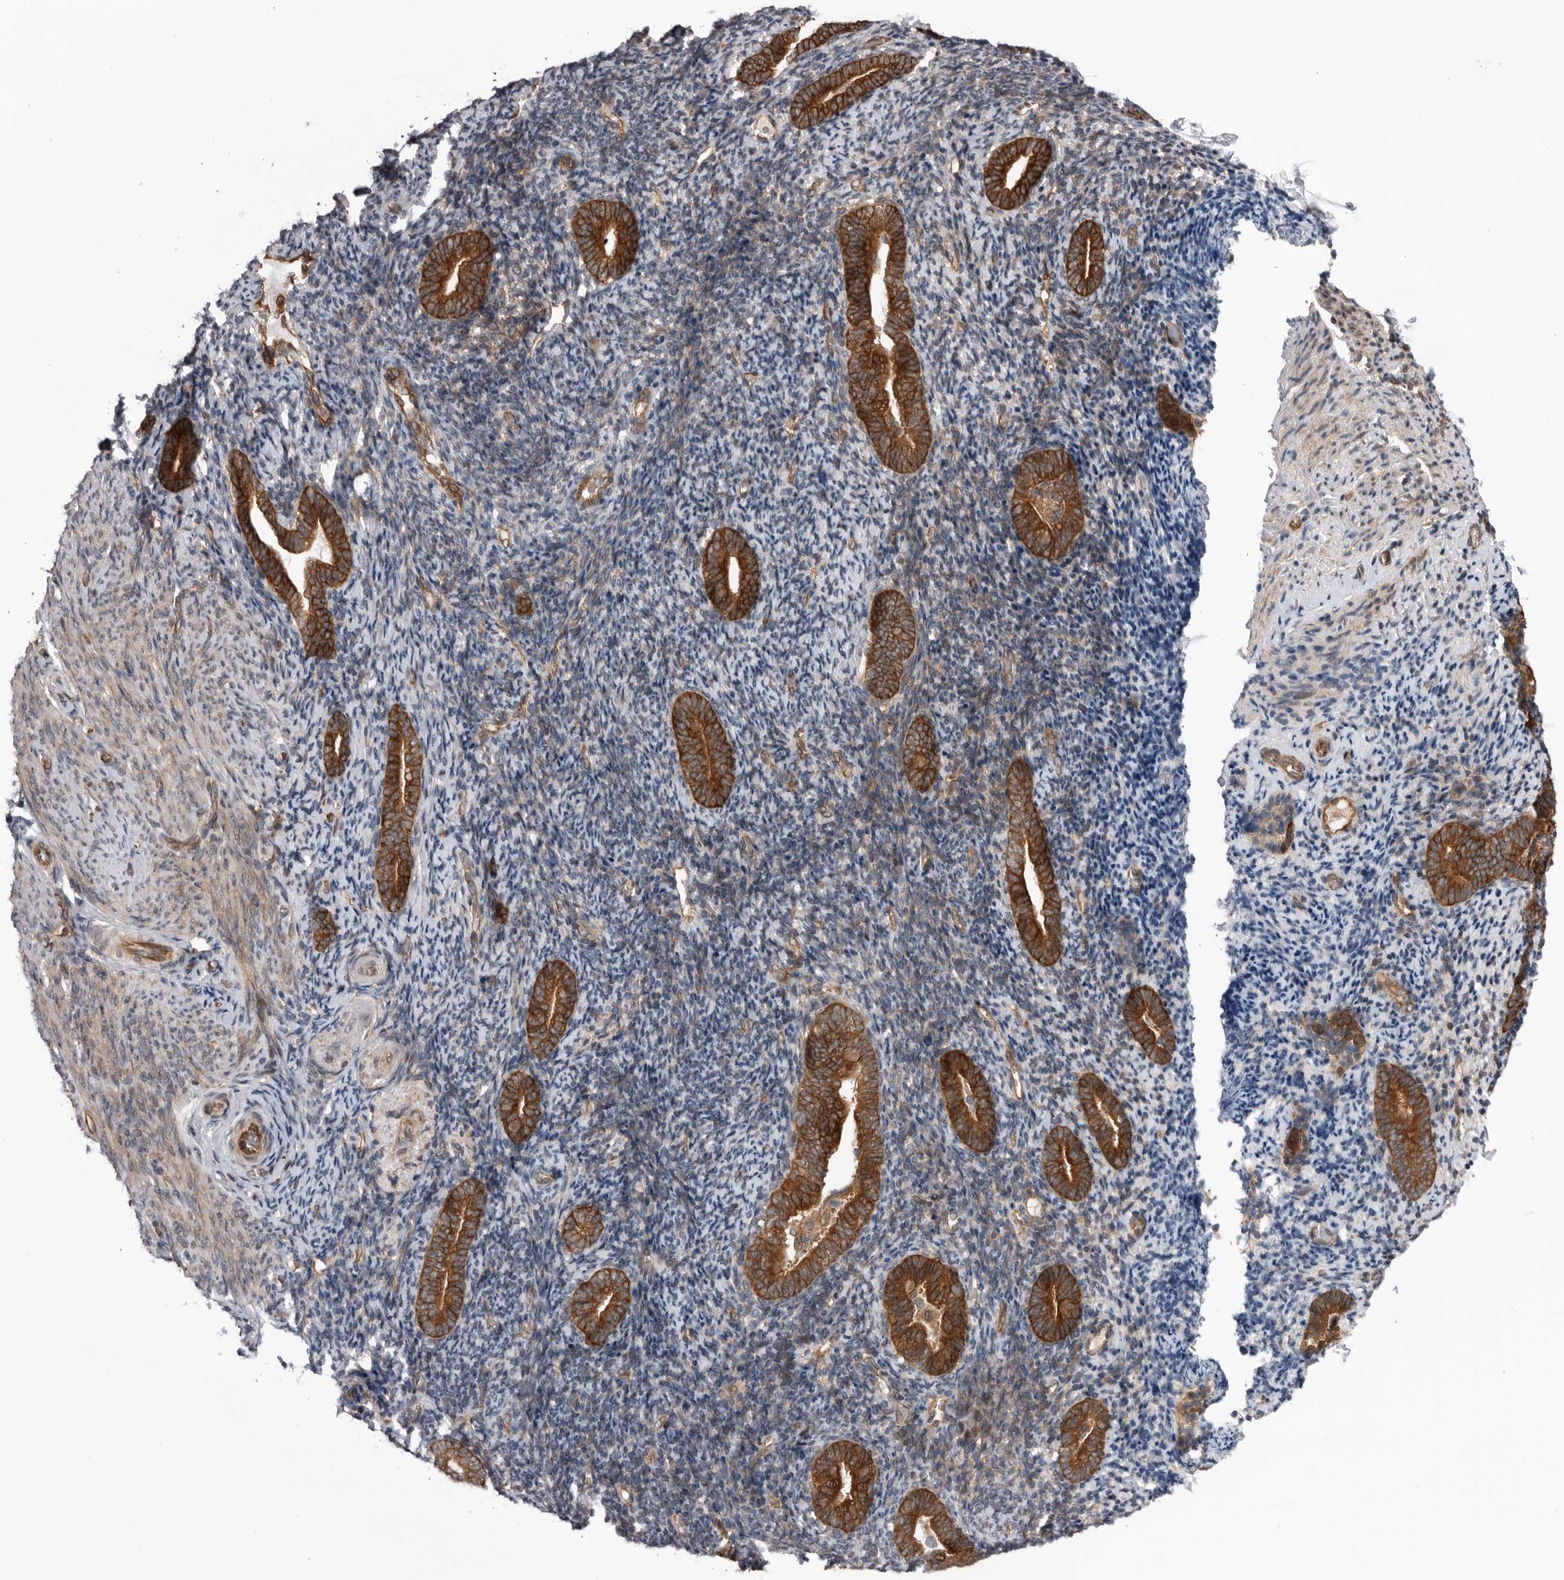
{"staining": {"intensity": "weak", "quantity": "<25%", "location": "nuclear"}, "tissue": "endometrium", "cell_type": "Cells in endometrial stroma", "image_type": "normal", "snomed": [{"axis": "morphology", "description": "Normal tissue, NOS"}, {"axis": "topography", "description": "Endometrium"}], "caption": "Immunohistochemistry photomicrograph of normal human endometrium stained for a protein (brown), which reveals no expression in cells in endometrial stroma.", "gene": "RAB3GAP2", "patient": {"sex": "female", "age": 51}}